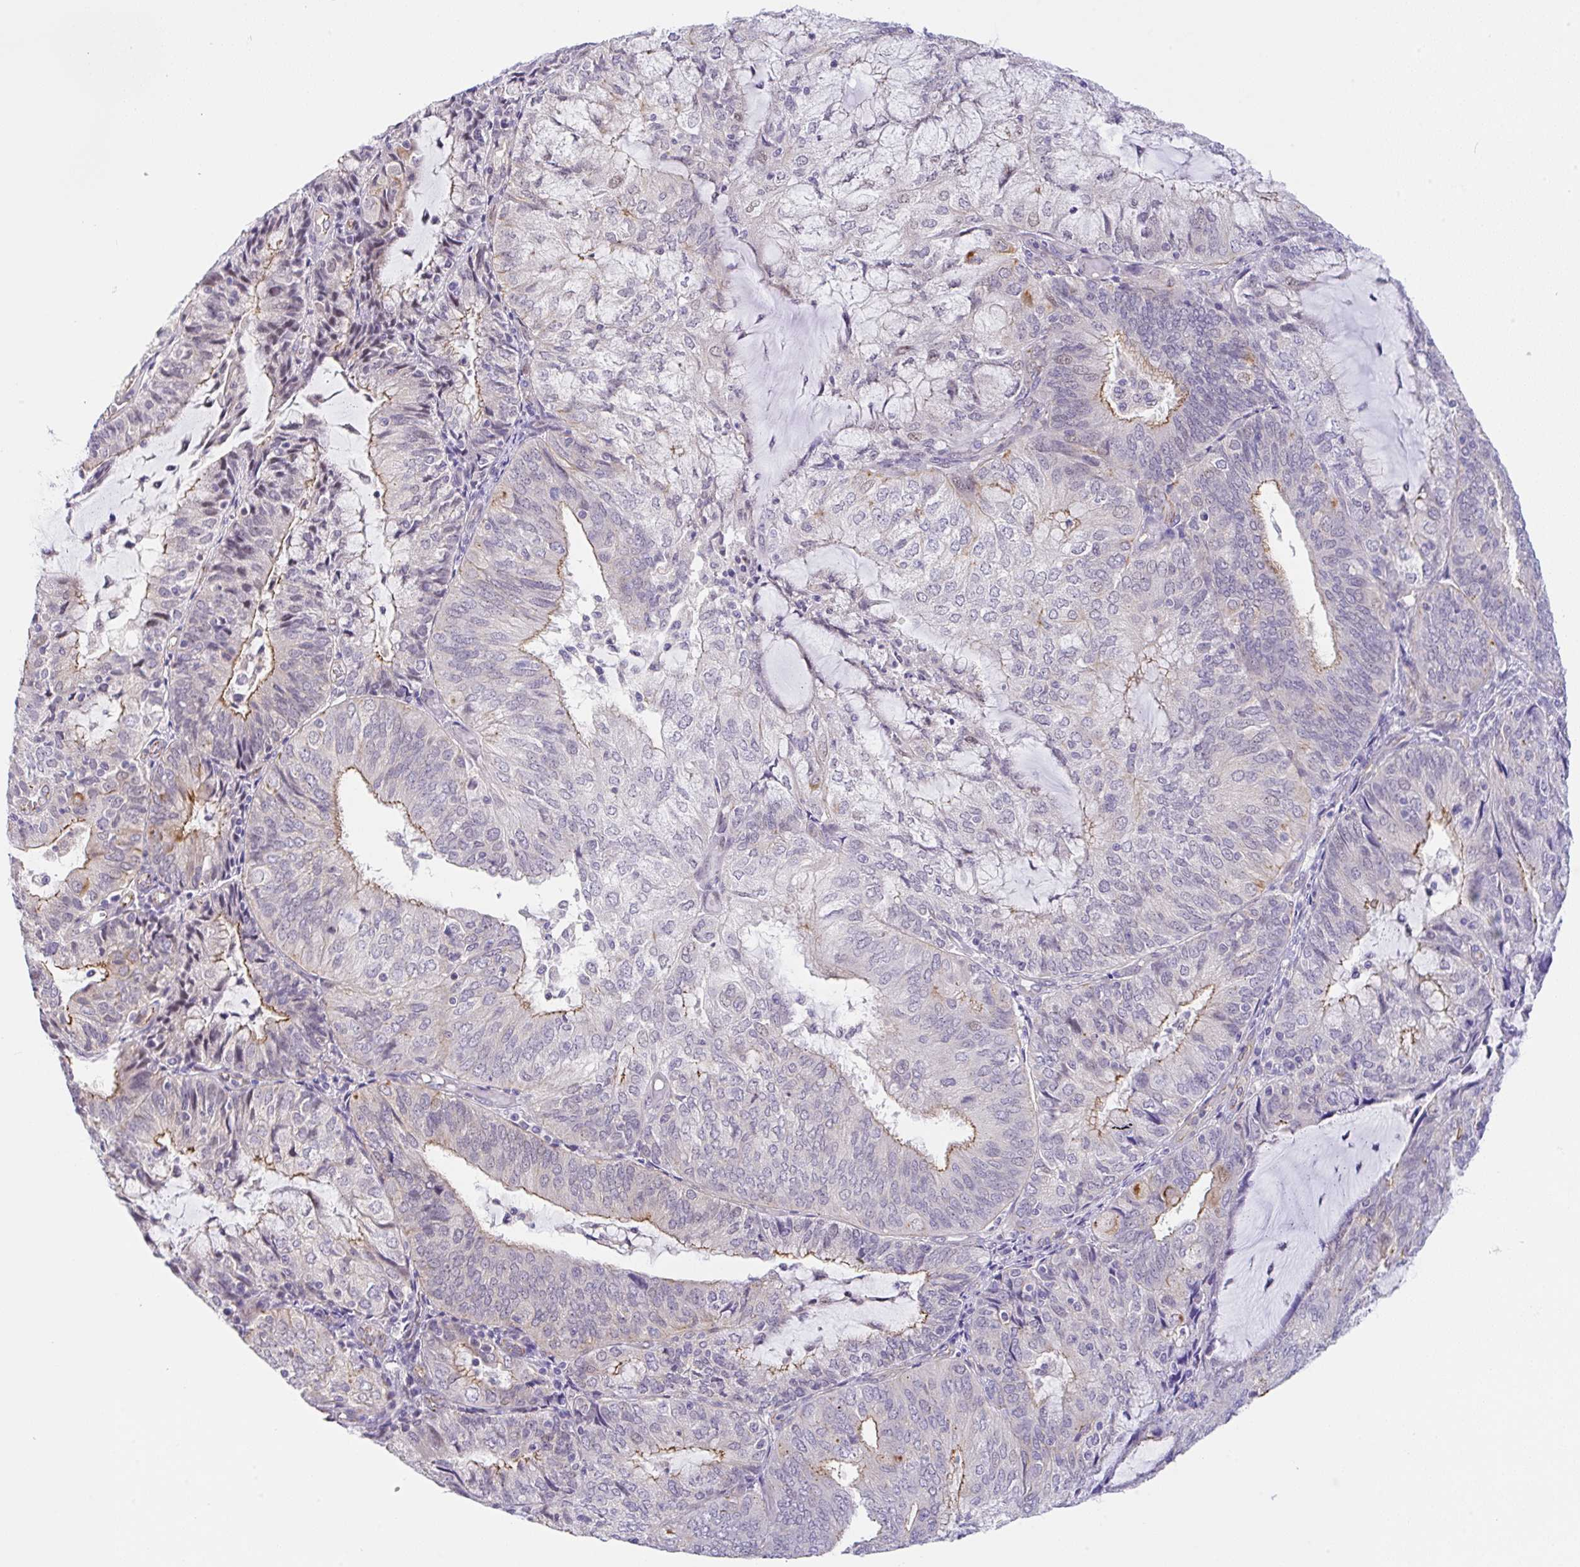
{"staining": {"intensity": "weak", "quantity": "<25%", "location": "cytoplasmic/membranous"}, "tissue": "endometrial cancer", "cell_type": "Tumor cells", "image_type": "cancer", "snomed": [{"axis": "morphology", "description": "Adenocarcinoma, NOS"}, {"axis": "topography", "description": "Endometrium"}], "caption": "This micrograph is of endometrial cancer stained with immunohistochemistry (IHC) to label a protein in brown with the nuclei are counter-stained blue. There is no positivity in tumor cells.", "gene": "CGNL1", "patient": {"sex": "female", "age": 81}}